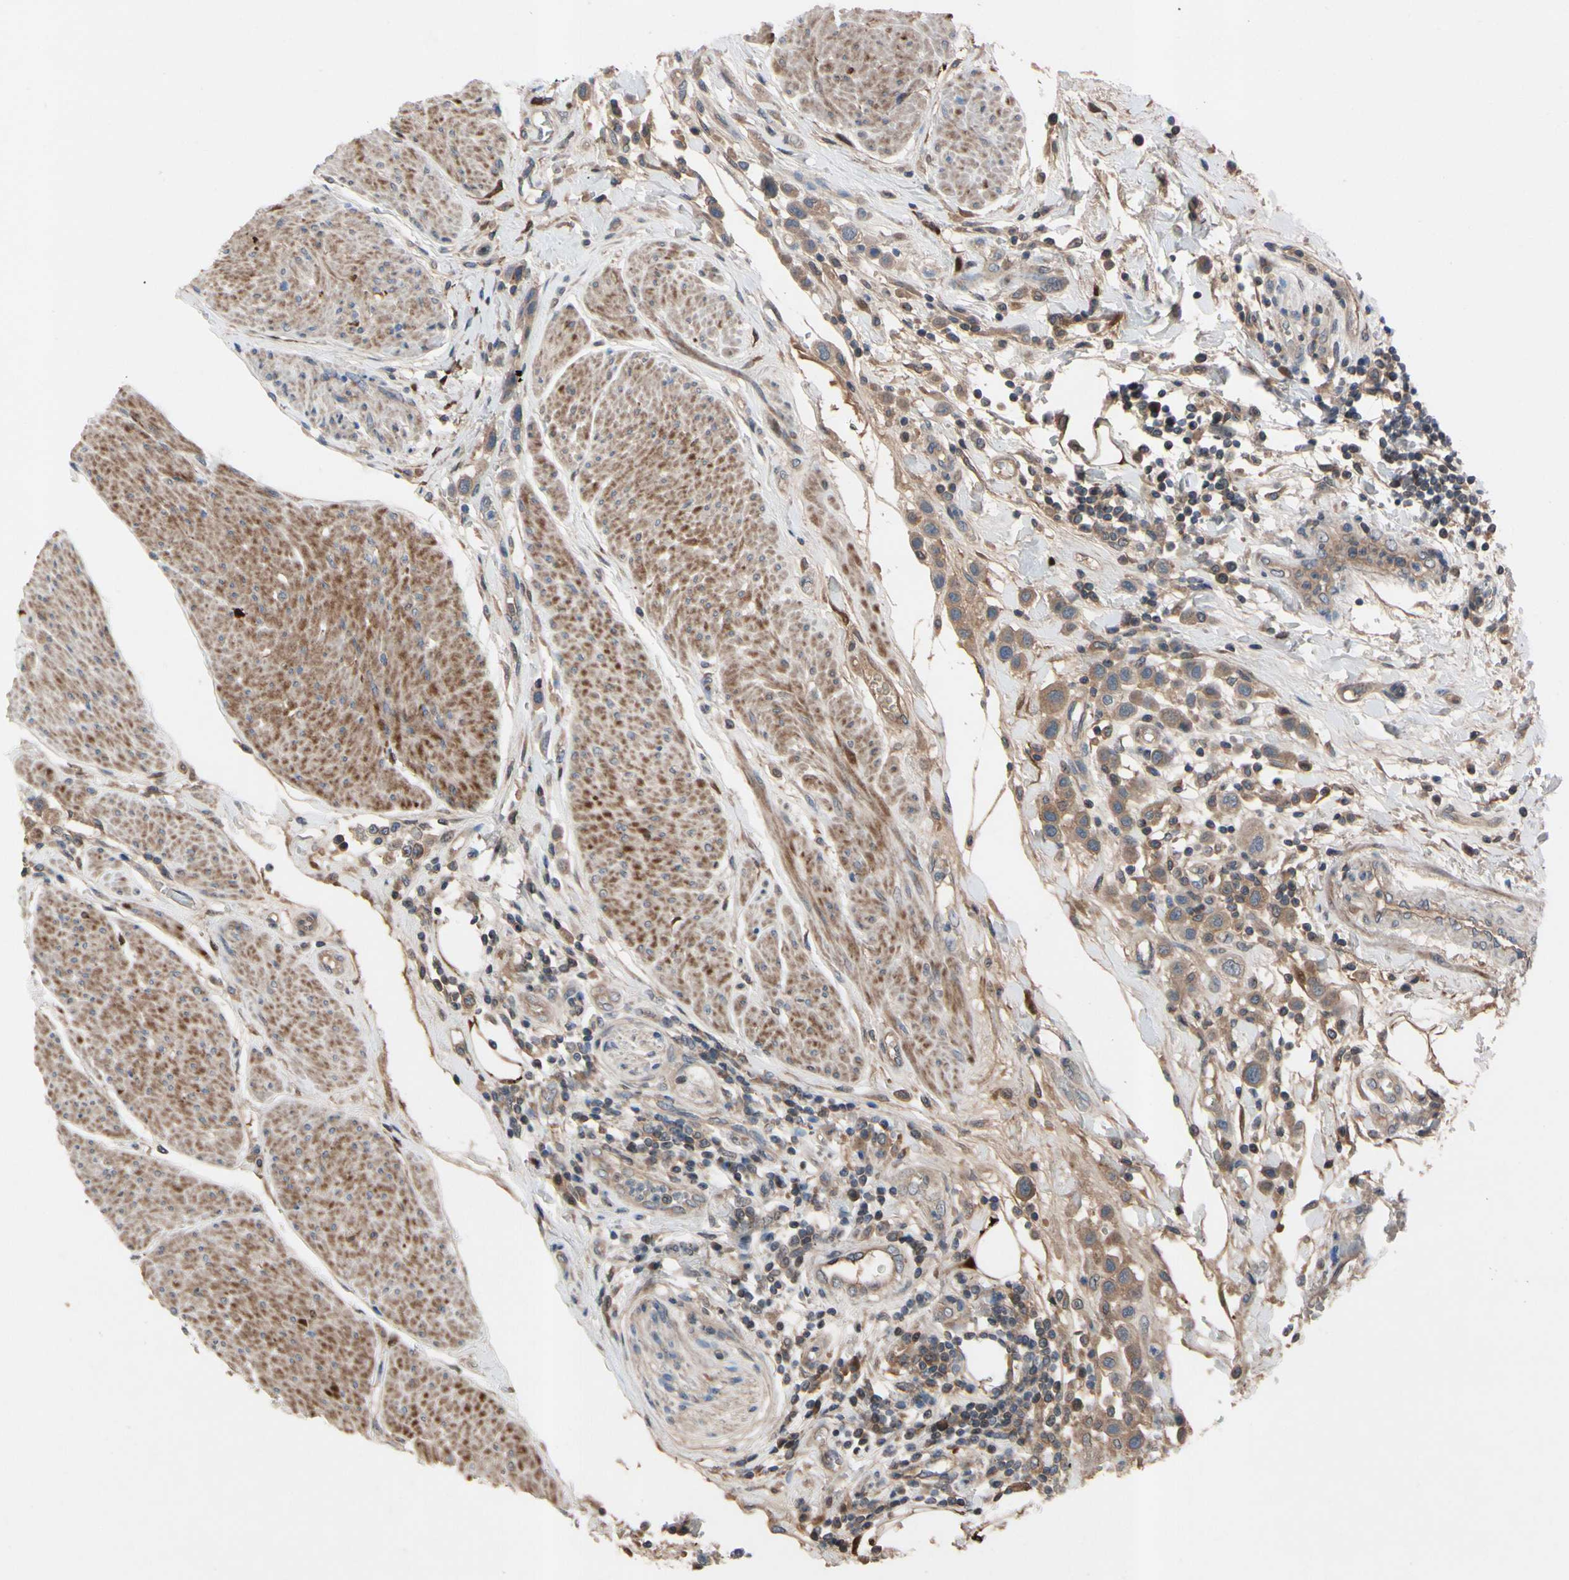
{"staining": {"intensity": "moderate", "quantity": ">75%", "location": "cytoplasmic/membranous"}, "tissue": "urothelial cancer", "cell_type": "Tumor cells", "image_type": "cancer", "snomed": [{"axis": "morphology", "description": "Urothelial carcinoma, High grade"}, {"axis": "topography", "description": "Urinary bladder"}], "caption": "Immunohistochemical staining of human urothelial cancer exhibits medium levels of moderate cytoplasmic/membranous staining in about >75% of tumor cells.", "gene": "ICAM5", "patient": {"sex": "male", "age": 50}}